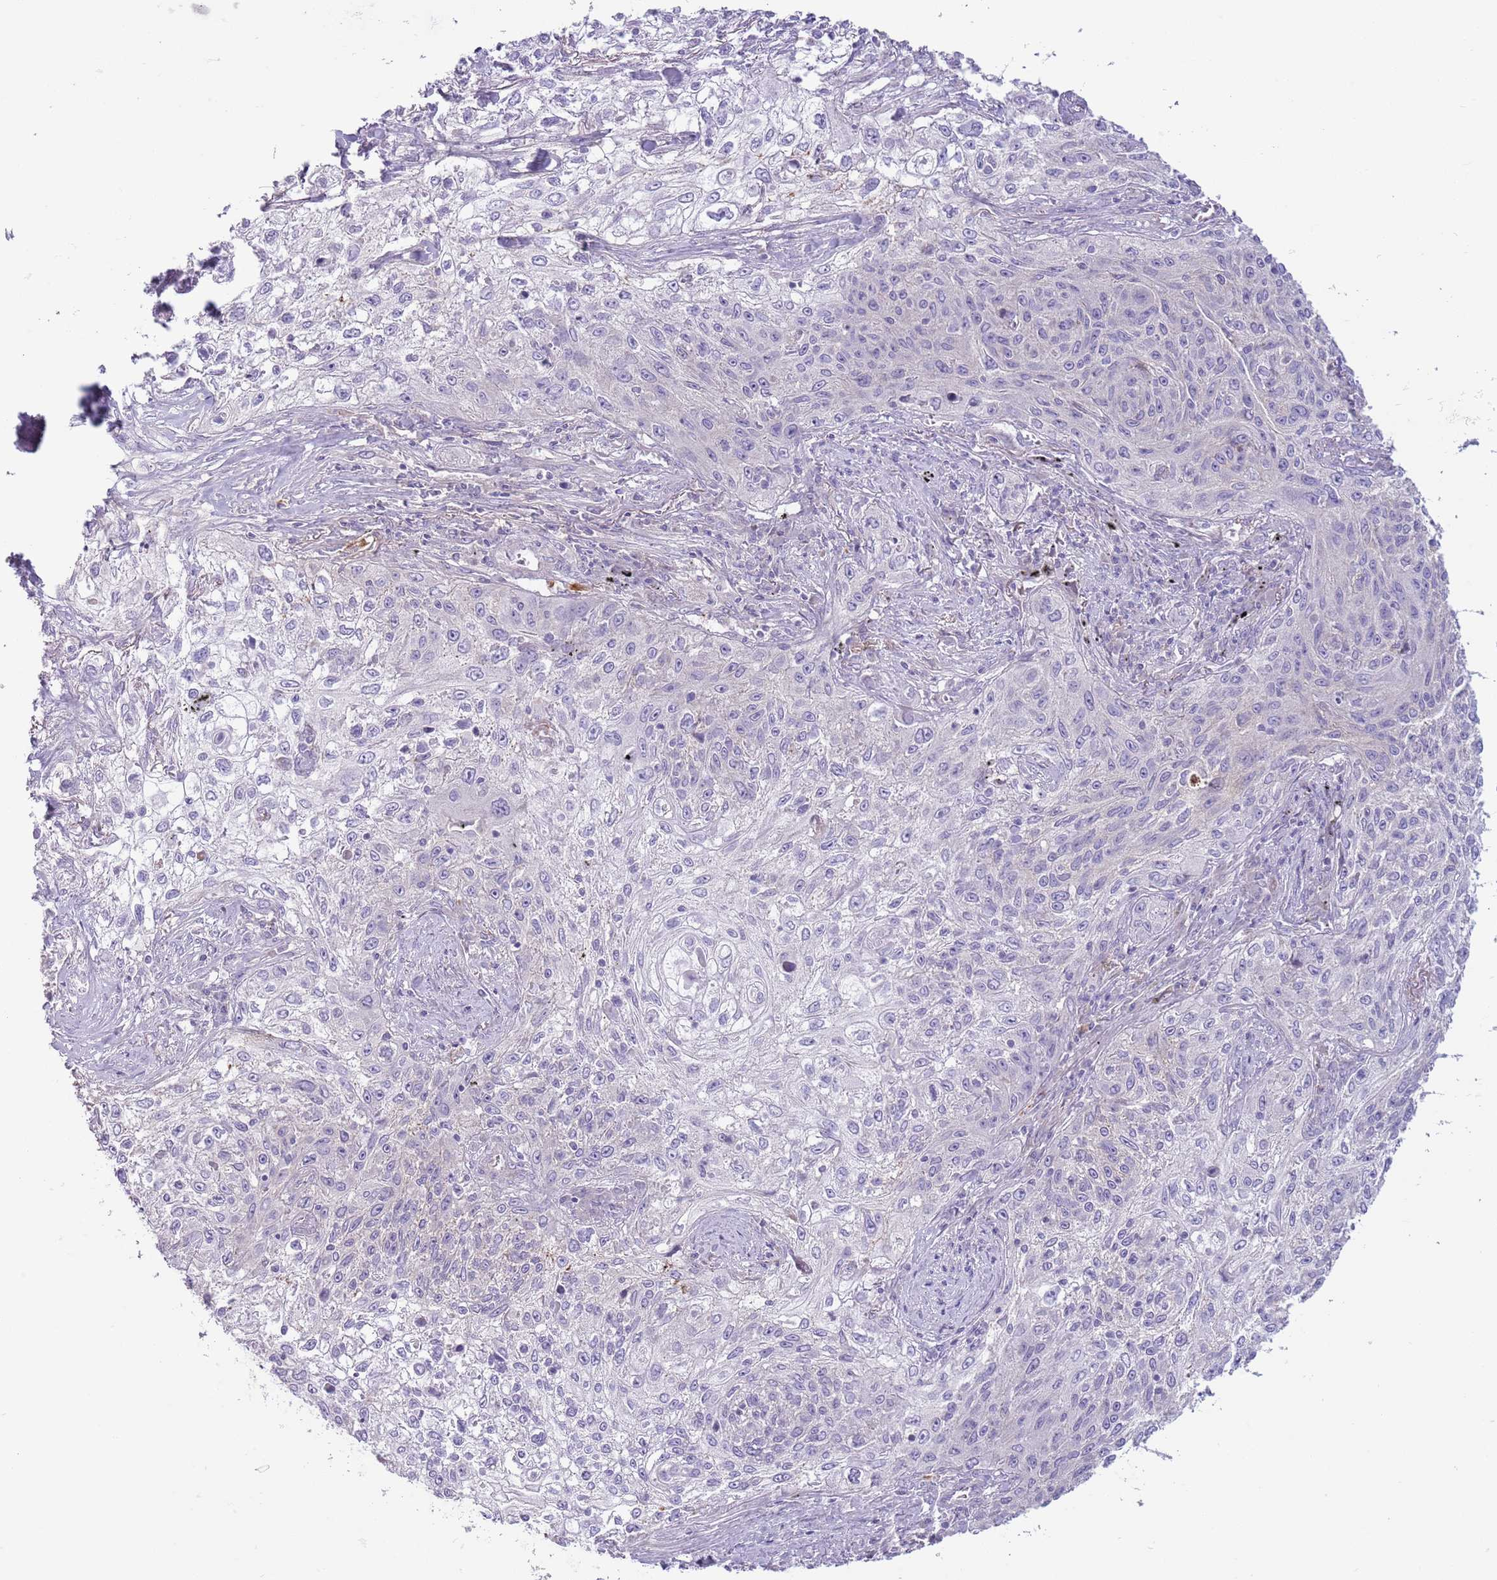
{"staining": {"intensity": "negative", "quantity": "none", "location": "none"}, "tissue": "lung cancer", "cell_type": "Tumor cells", "image_type": "cancer", "snomed": [{"axis": "morphology", "description": "Squamous cell carcinoma, NOS"}, {"axis": "topography", "description": "Lung"}], "caption": "A micrograph of lung squamous cell carcinoma stained for a protein displays no brown staining in tumor cells. (Stains: DAB immunohistochemistry with hematoxylin counter stain, Microscopy: brightfield microscopy at high magnification).", "gene": "CFH", "patient": {"sex": "female", "age": 69}}